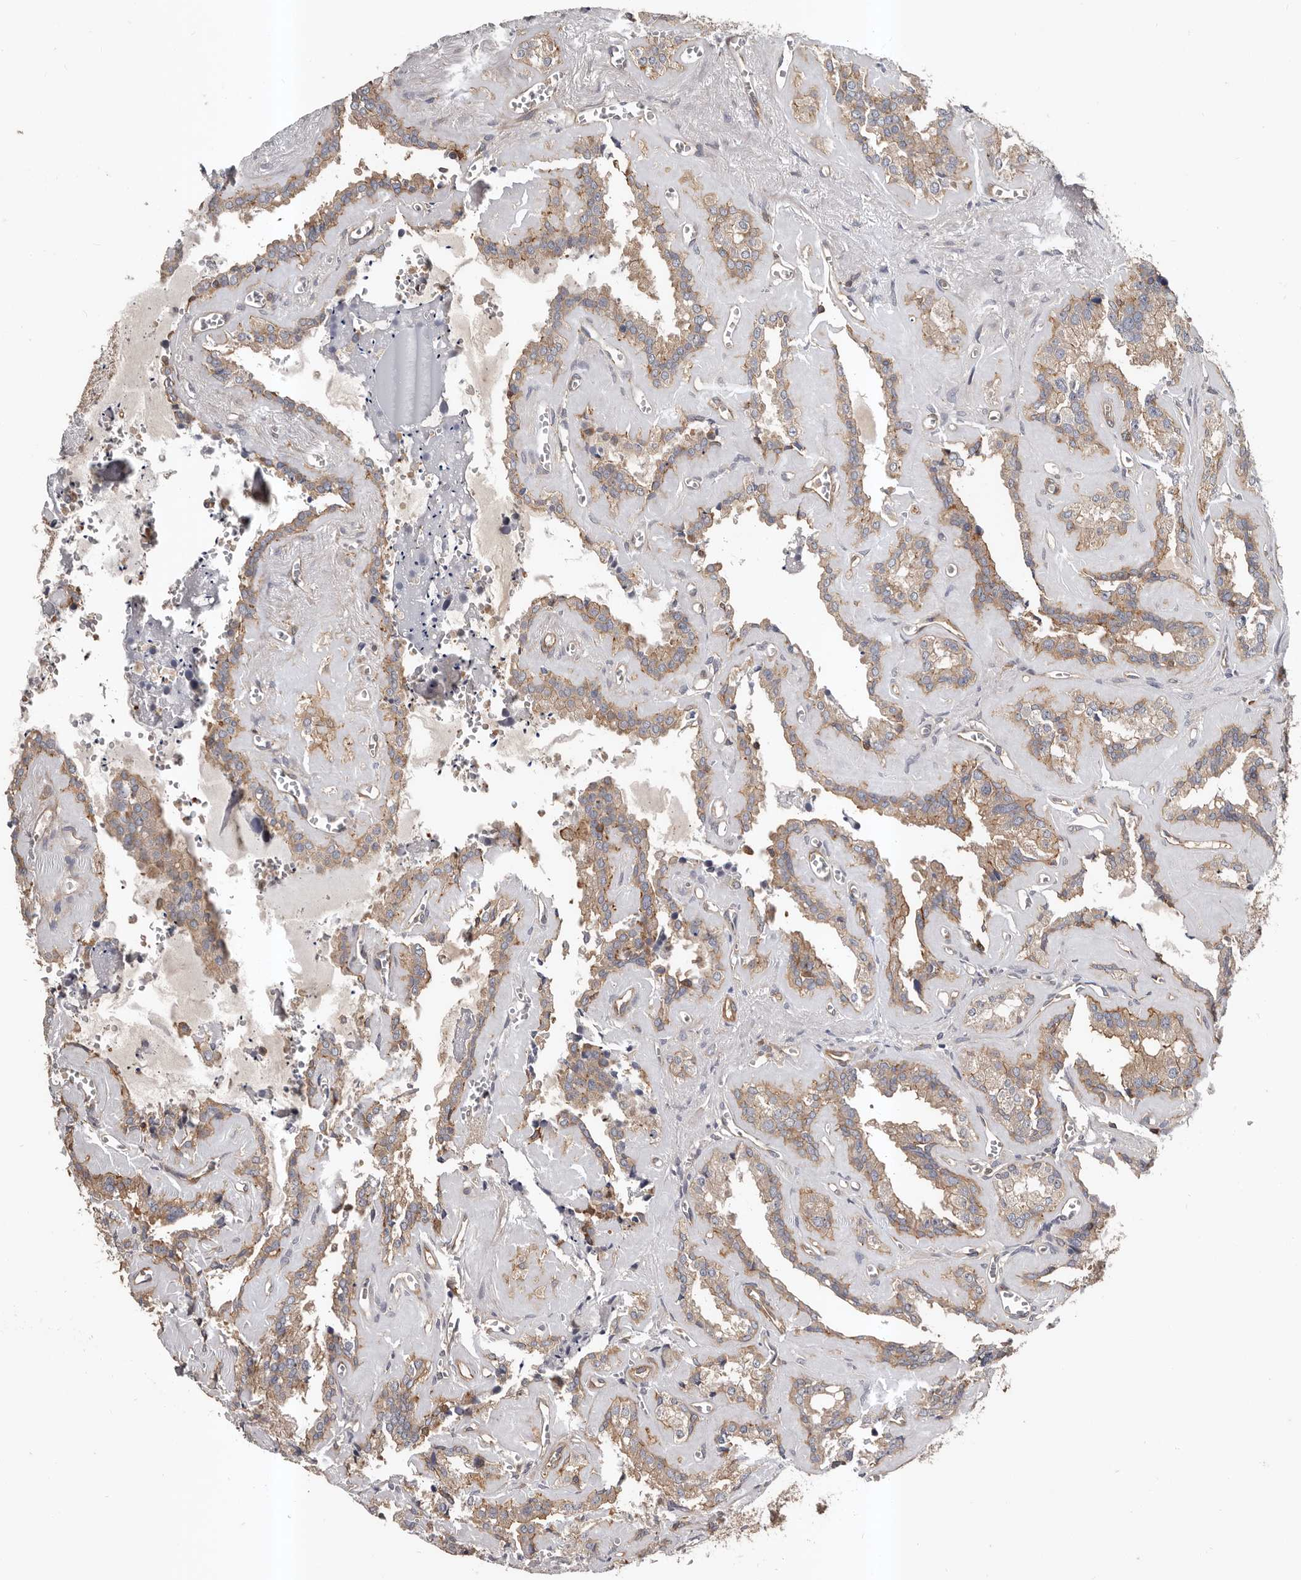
{"staining": {"intensity": "moderate", "quantity": ">75%", "location": "cytoplasmic/membranous"}, "tissue": "seminal vesicle", "cell_type": "Glandular cells", "image_type": "normal", "snomed": [{"axis": "morphology", "description": "Normal tissue, NOS"}, {"axis": "topography", "description": "Prostate"}, {"axis": "topography", "description": "Seminal veicle"}], "caption": "IHC of normal human seminal vesicle reveals medium levels of moderate cytoplasmic/membranous expression in approximately >75% of glandular cells.", "gene": "PNRC2", "patient": {"sex": "male", "age": 59}}